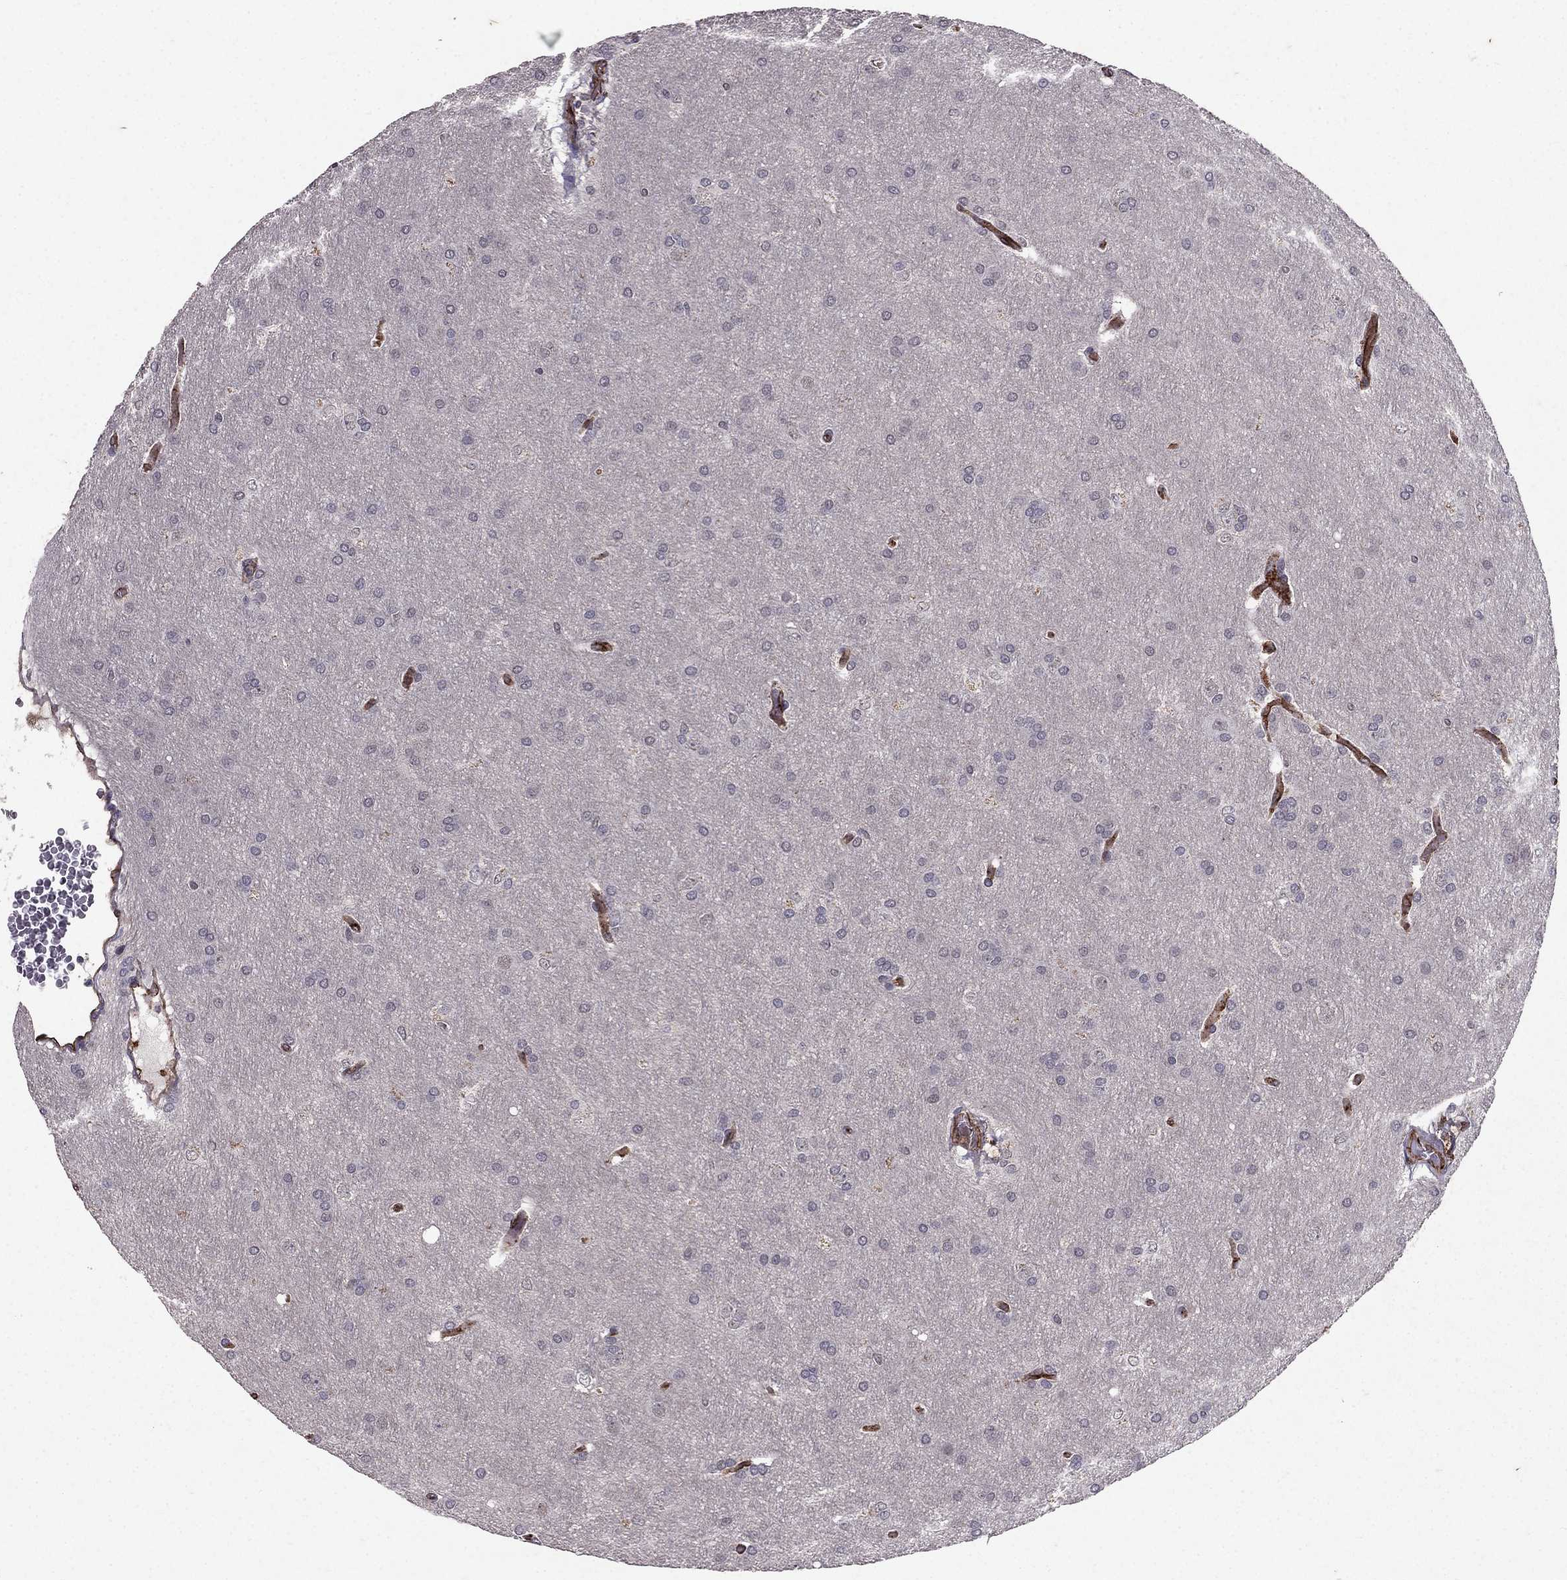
{"staining": {"intensity": "negative", "quantity": "none", "location": "none"}, "tissue": "glioma", "cell_type": "Tumor cells", "image_type": "cancer", "snomed": [{"axis": "morphology", "description": "Glioma, malignant, Low grade"}, {"axis": "topography", "description": "Brain"}], "caption": "DAB (3,3'-diaminobenzidine) immunohistochemical staining of malignant glioma (low-grade) shows no significant positivity in tumor cells. (Stains: DAB immunohistochemistry (IHC) with hematoxylin counter stain, Microscopy: brightfield microscopy at high magnification).", "gene": "RASIP1", "patient": {"sex": "female", "age": 32}}